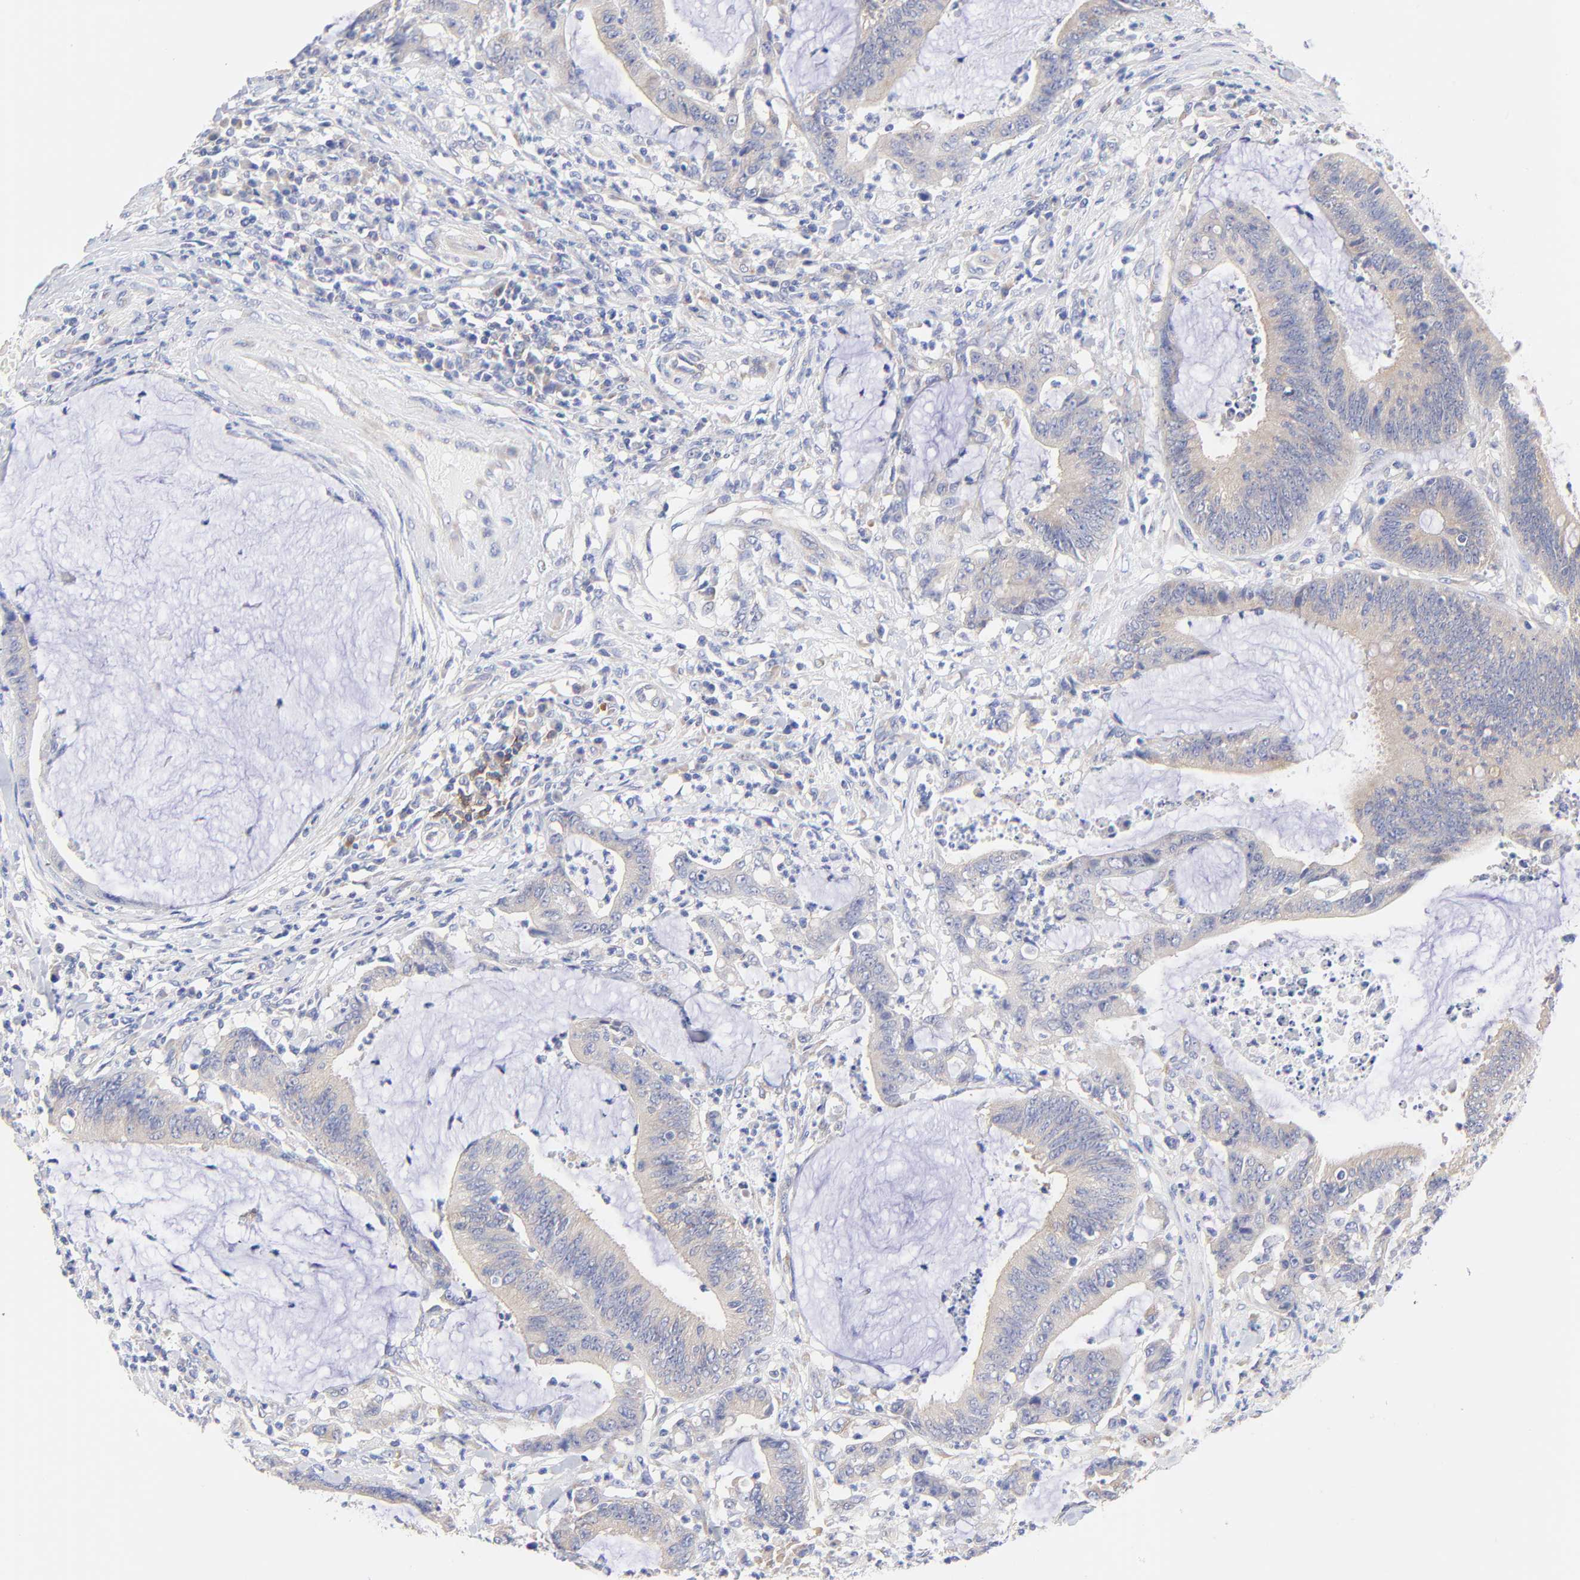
{"staining": {"intensity": "weak", "quantity": ">75%", "location": "cytoplasmic/membranous"}, "tissue": "colorectal cancer", "cell_type": "Tumor cells", "image_type": "cancer", "snomed": [{"axis": "morphology", "description": "Adenocarcinoma, NOS"}, {"axis": "topography", "description": "Rectum"}], "caption": "Immunohistochemical staining of adenocarcinoma (colorectal) exhibits low levels of weak cytoplasmic/membranous expression in approximately >75% of tumor cells.", "gene": "TNFRSF13C", "patient": {"sex": "female", "age": 66}}